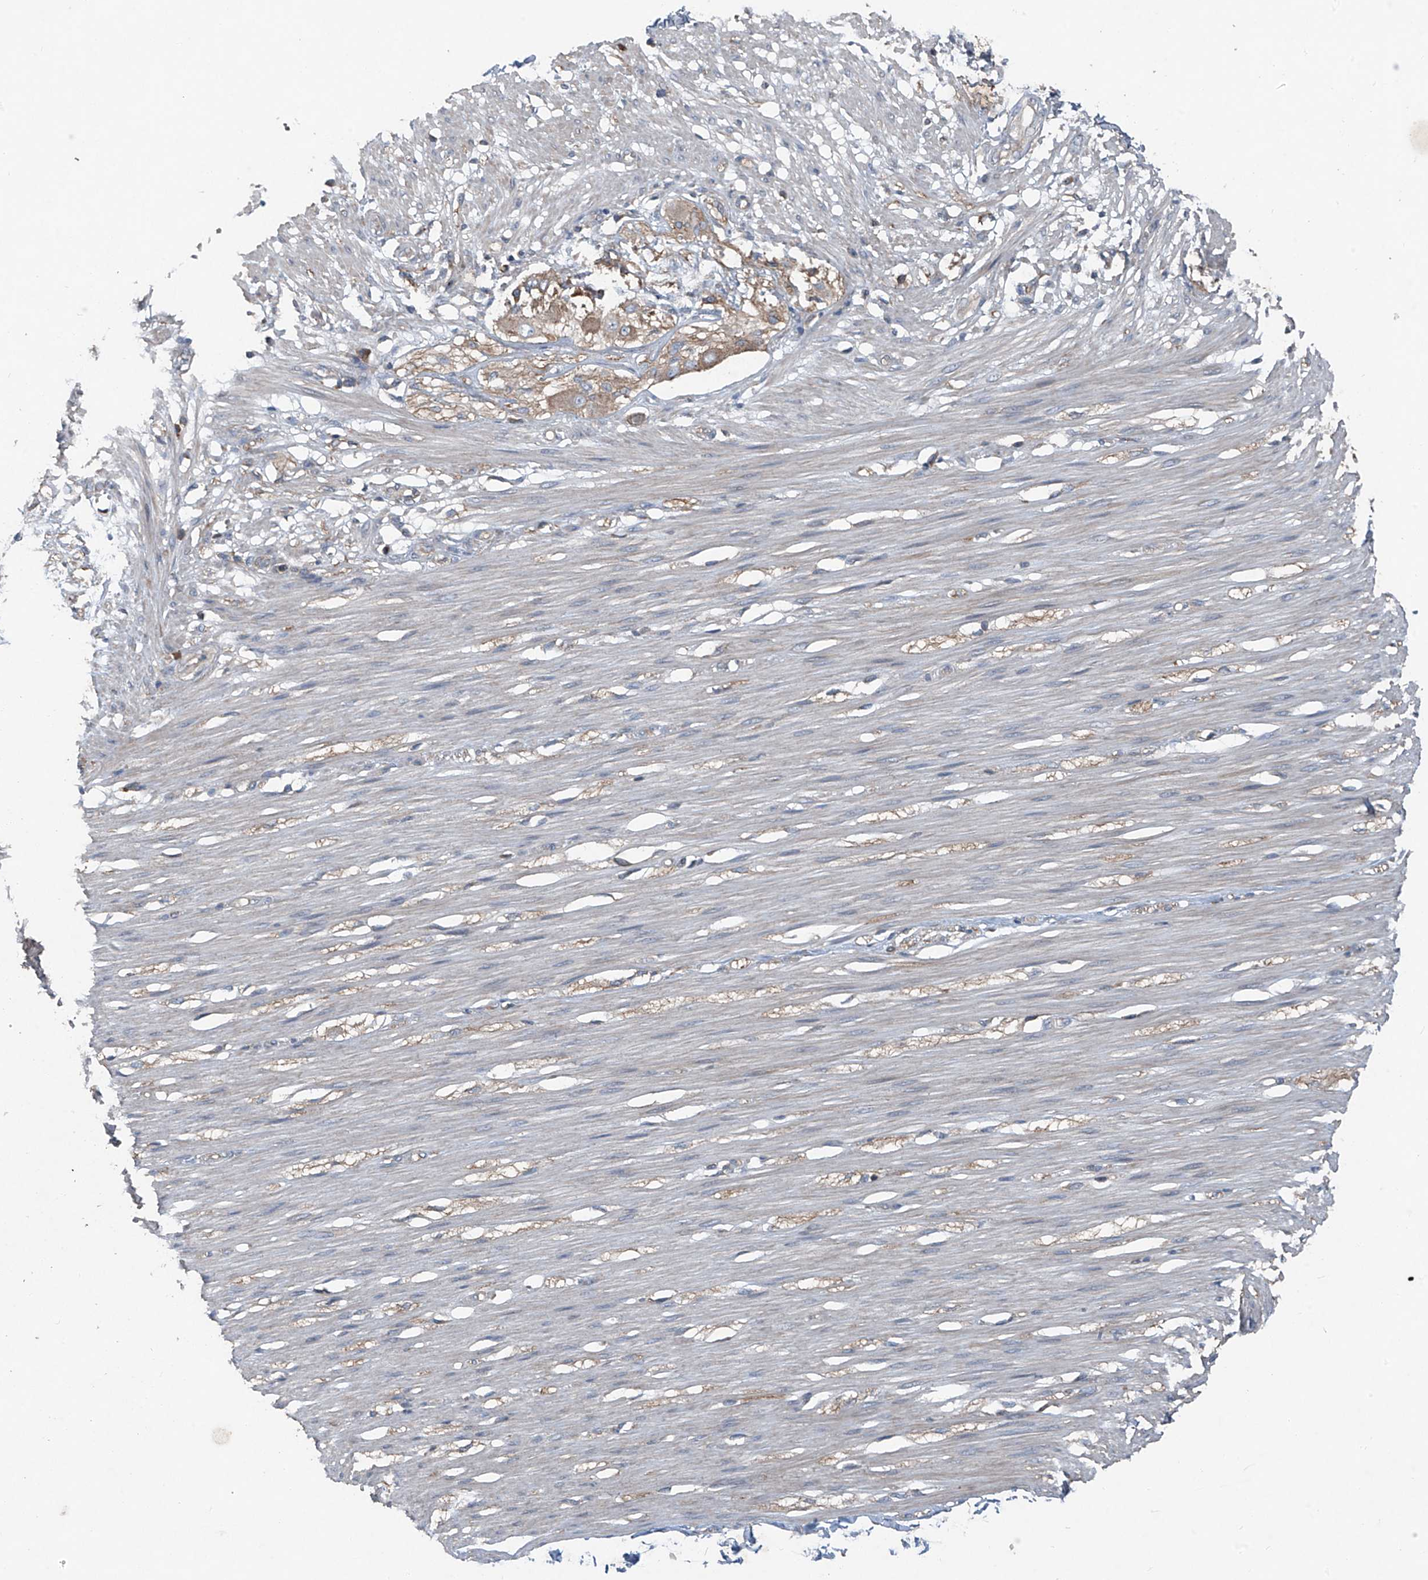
{"staining": {"intensity": "negative", "quantity": "none", "location": "none"}, "tissue": "smooth muscle", "cell_type": "Smooth muscle cells", "image_type": "normal", "snomed": [{"axis": "morphology", "description": "Normal tissue, NOS"}, {"axis": "morphology", "description": "Adenocarcinoma, NOS"}, {"axis": "topography", "description": "Colon"}, {"axis": "topography", "description": "Peripheral nerve tissue"}], "caption": "Immunohistochemistry image of unremarkable human smooth muscle stained for a protein (brown), which demonstrates no positivity in smooth muscle cells. Nuclei are stained in blue.", "gene": "FOXRED2", "patient": {"sex": "male", "age": 14}}